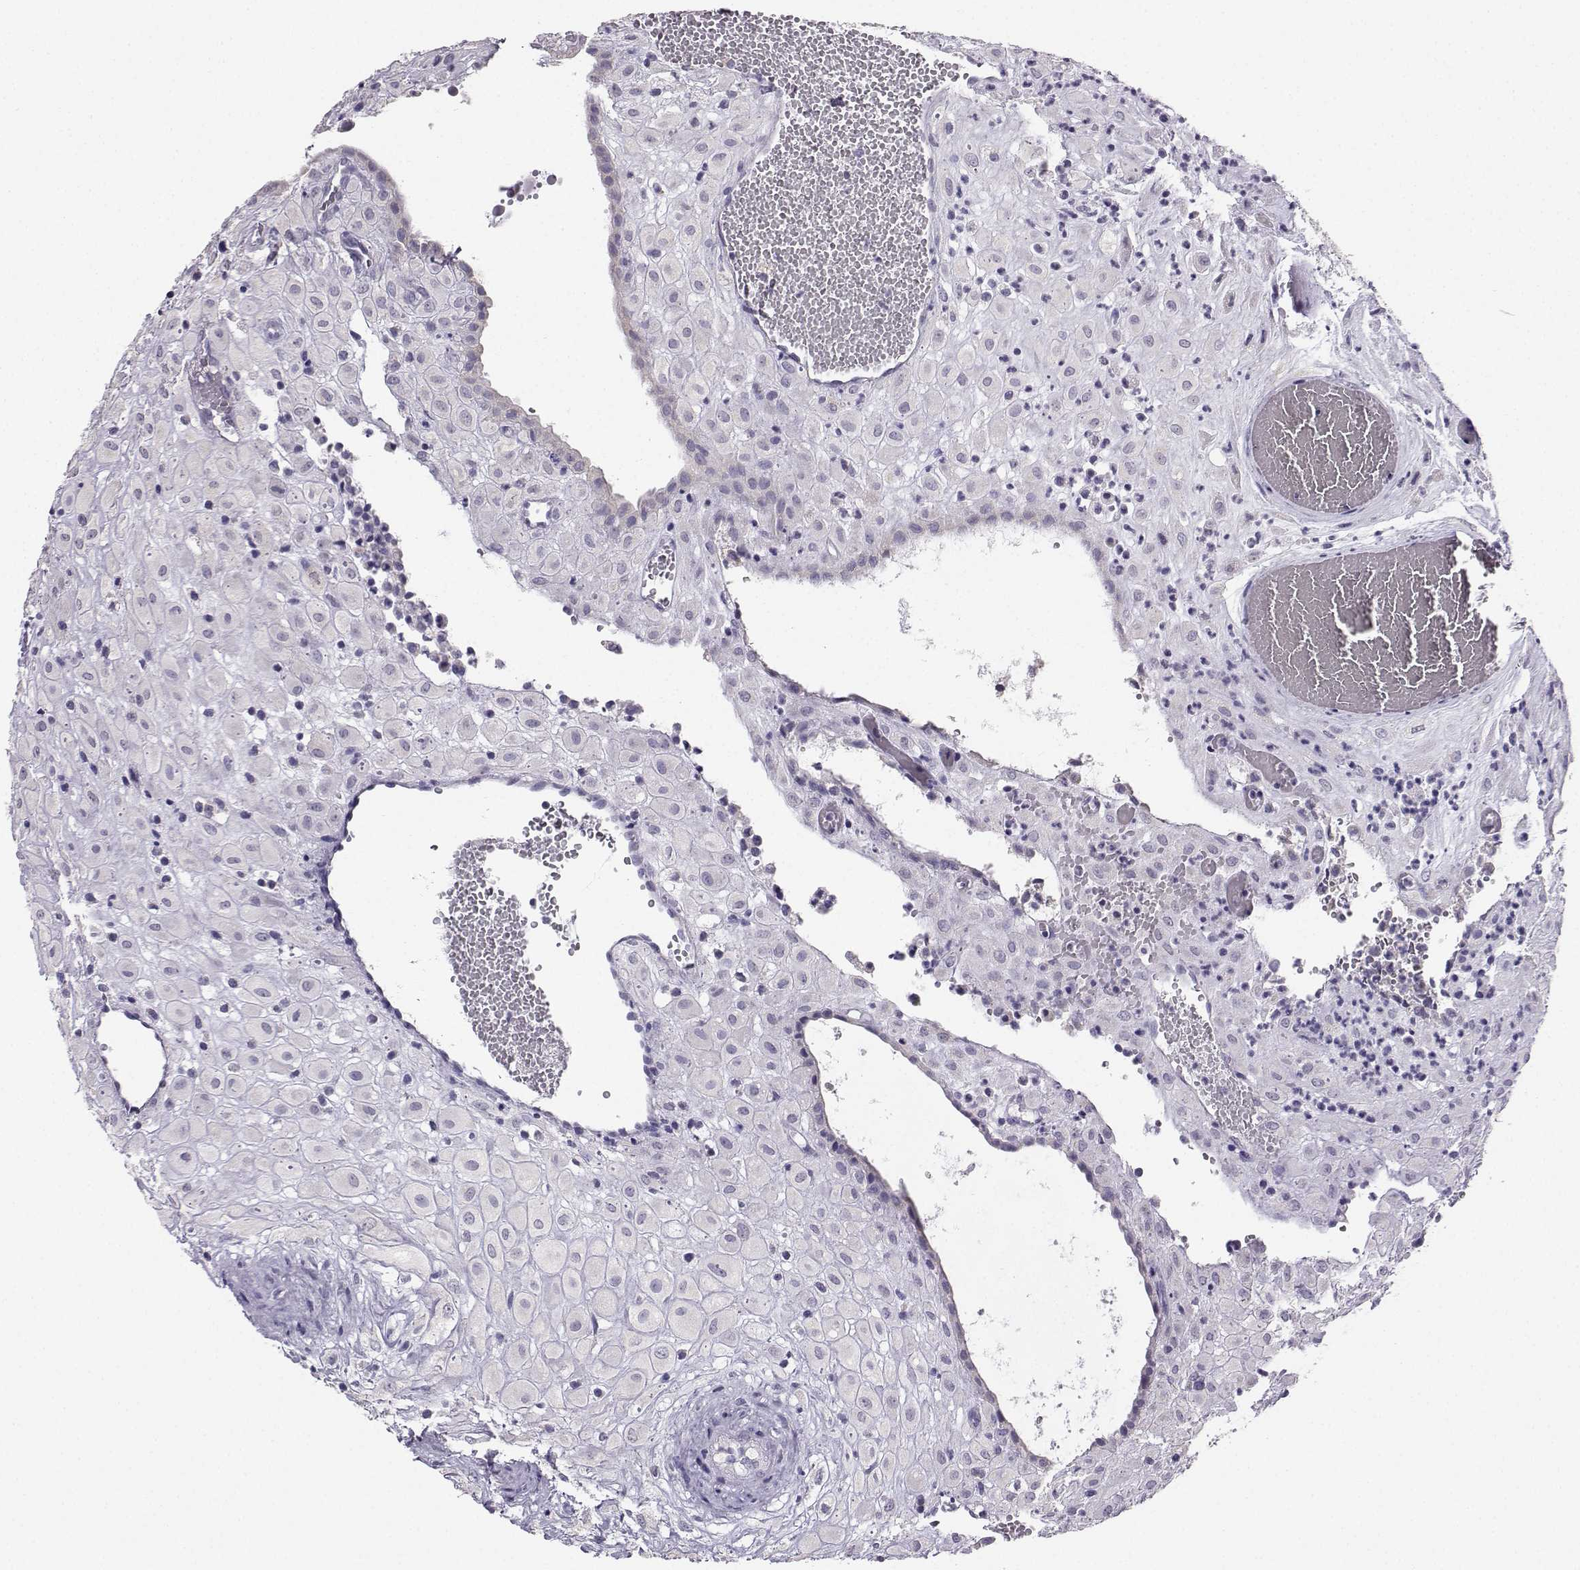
{"staining": {"intensity": "negative", "quantity": "none", "location": "none"}, "tissue": "placenta", "cell_type": "Decidual cells", "image_type": "normal", "snomed": [{"axis": "morphology", "description": "Normal tissue, NOS"}, {"axis": "topography", "description": "Placenta"}], "caption": "Immunohistochemistry of normal placenta exhibits no expression in decidual cells. (Immunohistochemistry, brightfield microscopy, high magnification).", "gene": "AVP", "patient": {"sex": "female", "age": 24}}